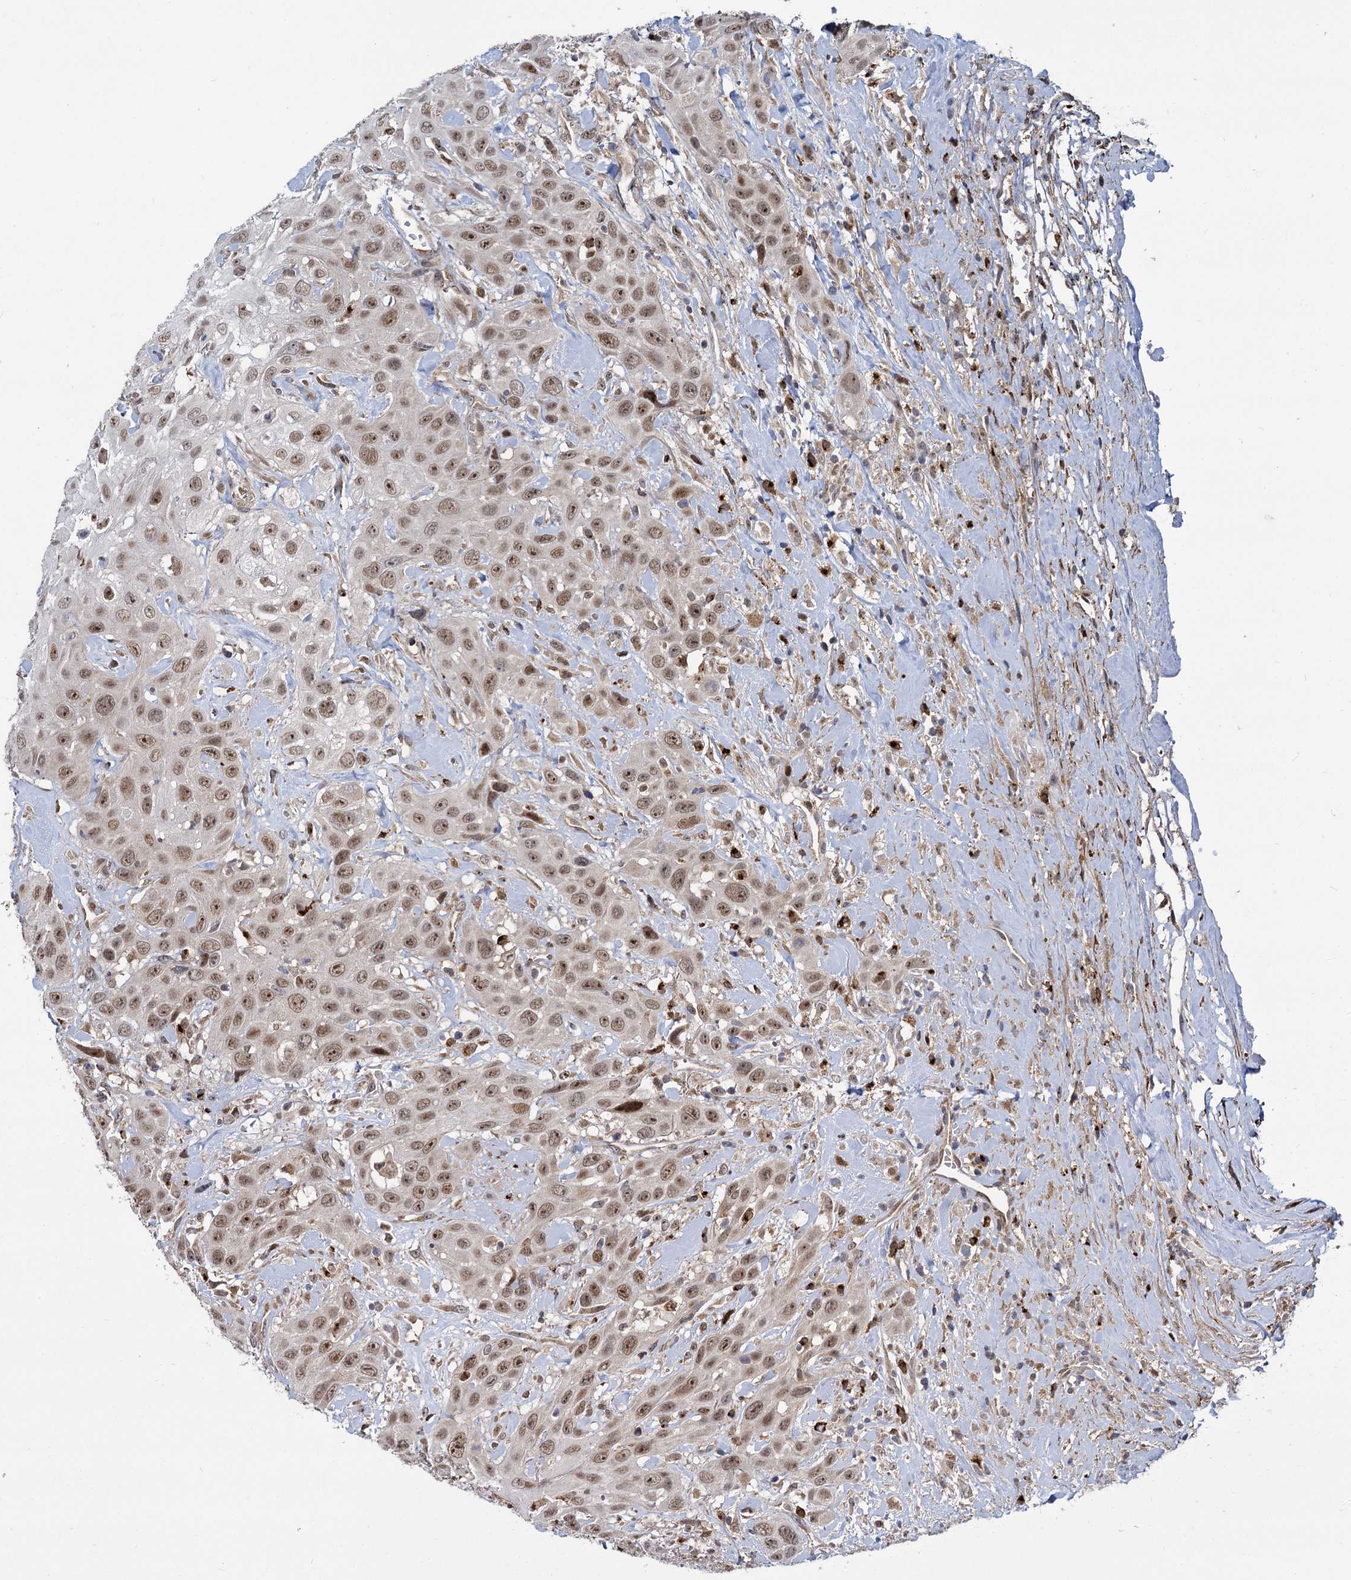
{"staining": {"intensity": "moderate", "quantity": ">75%", "location": "nuclear"}, "tissue": "head and neck cancer", "cell_type": "Tumor cells", "image_type": "cancer", "snomed": [{"axis": "morphology", "description": "Squamous cell carcinoma, NOS"}, {"axis": "topography", "description": "Head-Neck"}], "caption": "A brown stain labels moderate nuclear staining of a protein in human head and neck squamous cell carcinoma tumor cells. (DAB (3,3'-diaminobenzidine) IHC, brown staining for protein, blue staining for nuclei).", "gene": "GAL3ST4", "patient": {"sex": "male", "age": 81}}